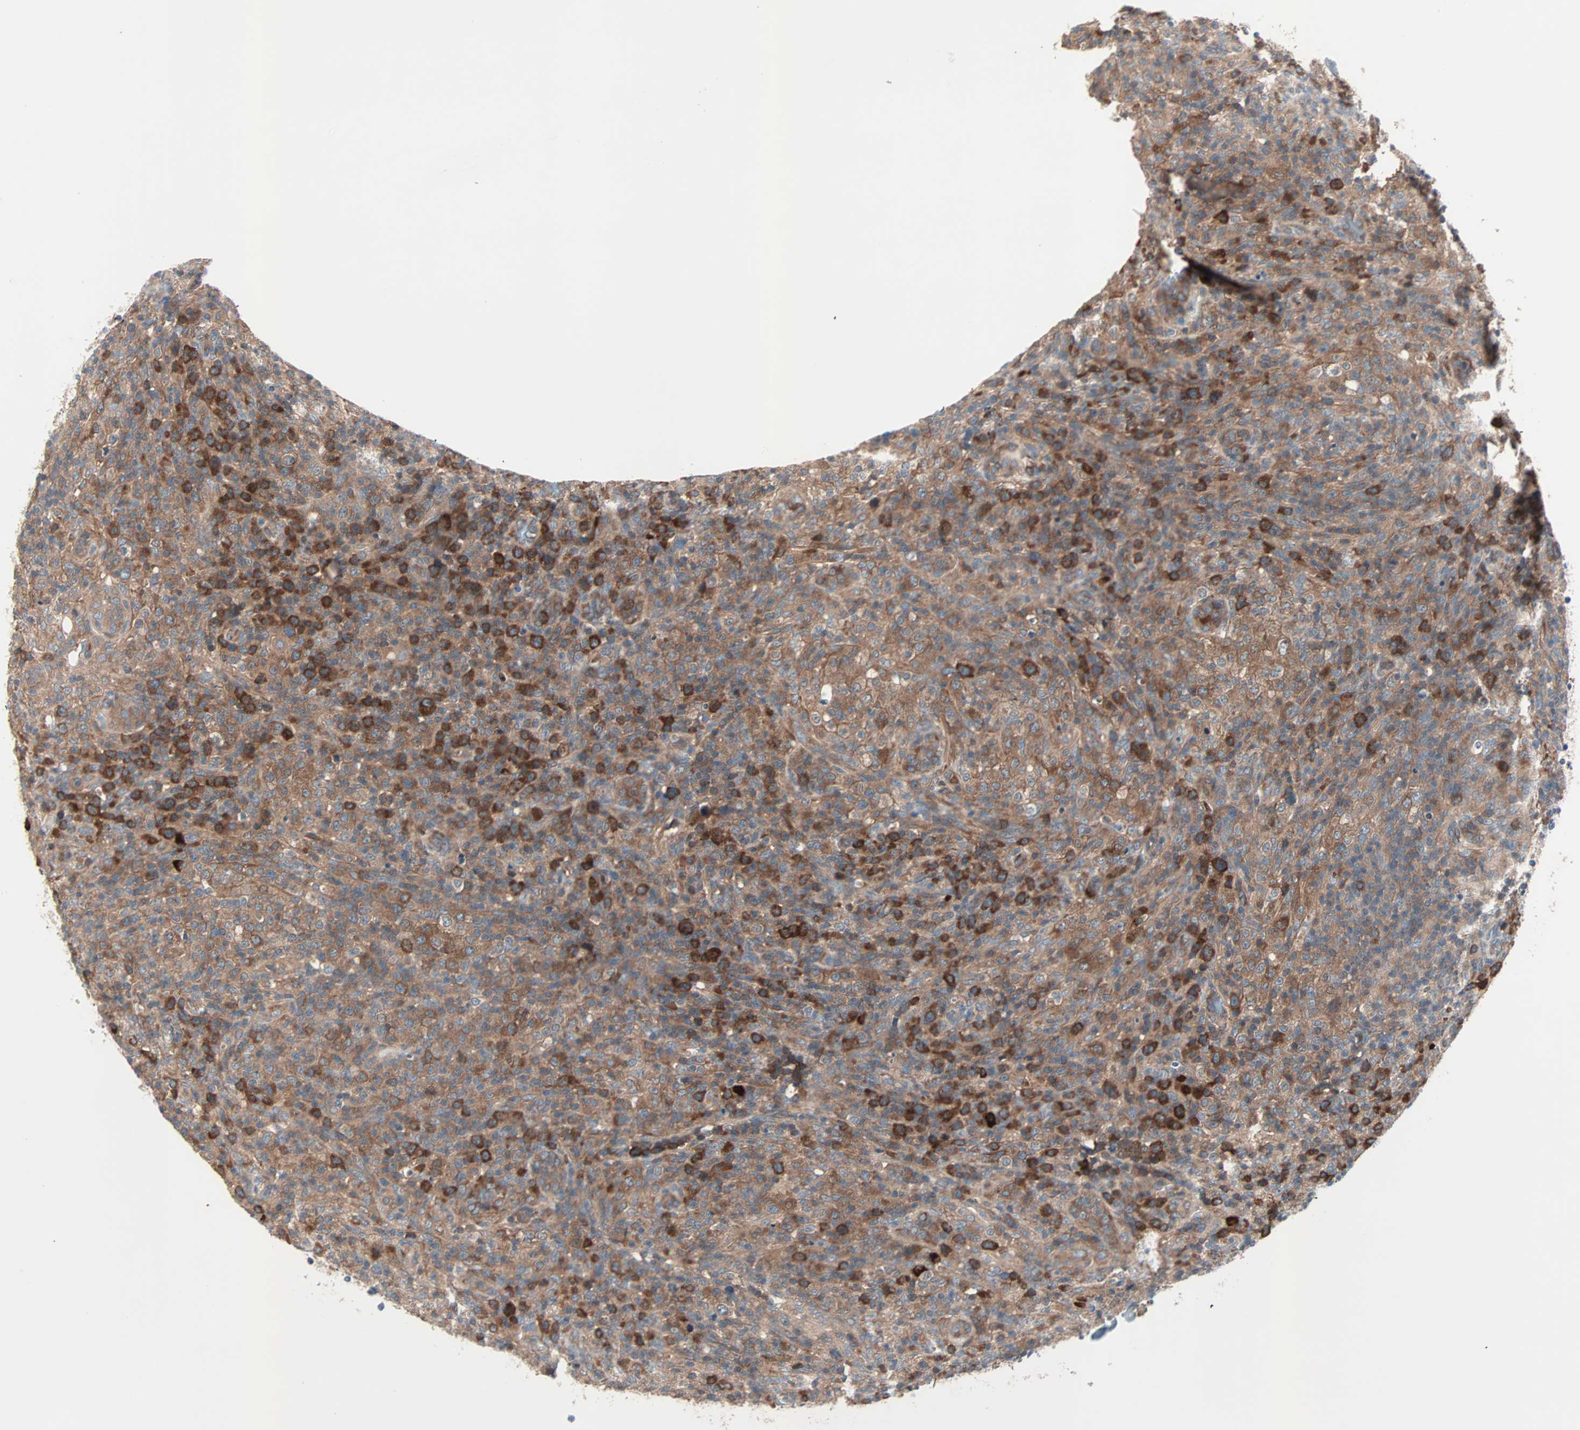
{"staining": {"intensity": "strong", "quantity": ">75%", "location": "cytoplasmic/membranous"}, "tissue": "lymphoma", "cell_type": "Tumor cells", "image_type": "cancer", "snomed": [{"axis": "morphology", "description": "Malignant lymphoma, non-Hodgkin's type, High grade"}, {"axis": "topography", "description": "Lymph node"}], "caption": "Immunohistochemistry histopathology image of neoplastic tissue: lymphoma stained using immunohistochemistry (IHC) demonstrates high levels of strong protein expression localized specifically in the cytoplasmic/membranous of tumor cells, appearing as a cytoplasmic/membranous brown color.", "gene": "CAD", "patient": {"sex": "female", "age": 76}}